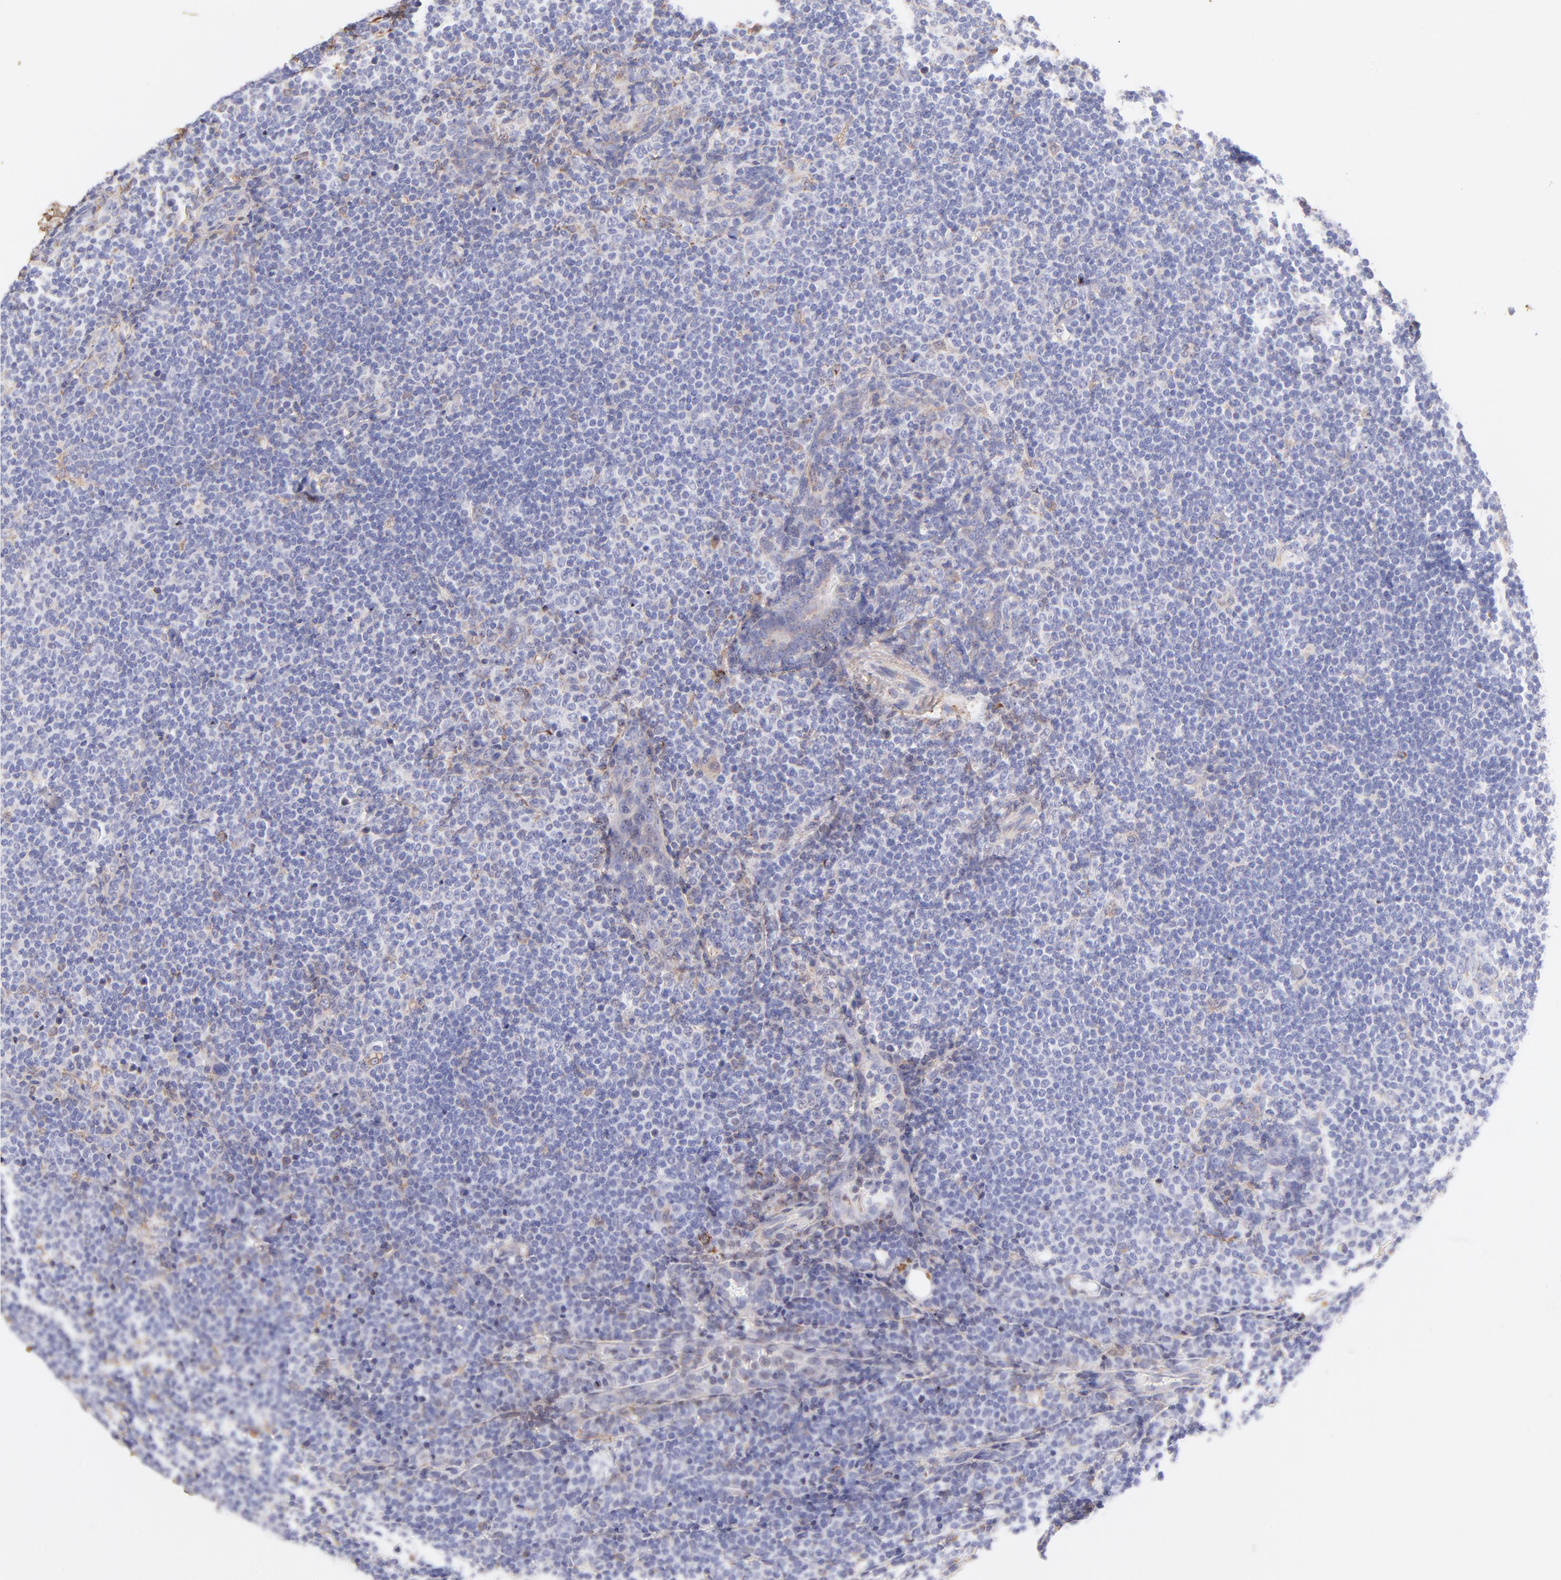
{"staining": {"intensity": "negative", "quantity": "none", "location": "none"}, "tissue": "lymph node", "cell_type": "Germinal center cells", "image_type": "normal", "snomed": [{"axis": "morphology", "description": "Normal tissue, NOS"}, {"axis": "morphology", "description": "Uncertain malignant potential"}, {"axis": "topography", "description": "Lymph node"}, {"axis": "topography", "description": "Salivary gland, NOS"}], "caption": "This histopathology image is of benign lymph node stained with immunohistochemistry to label a protein in brown with the nuclei are counter-stained blue. There is no positivity in germinal center cells. The staining was performed using DAB (3,3'-diaminobenzidine) to visualize the protein expression in brown, while the nuclei were stained in blue with hematoxylin (Magnification: 20x).", "gene": "BGN", "patient": {"sex": "female", "age": 51}}